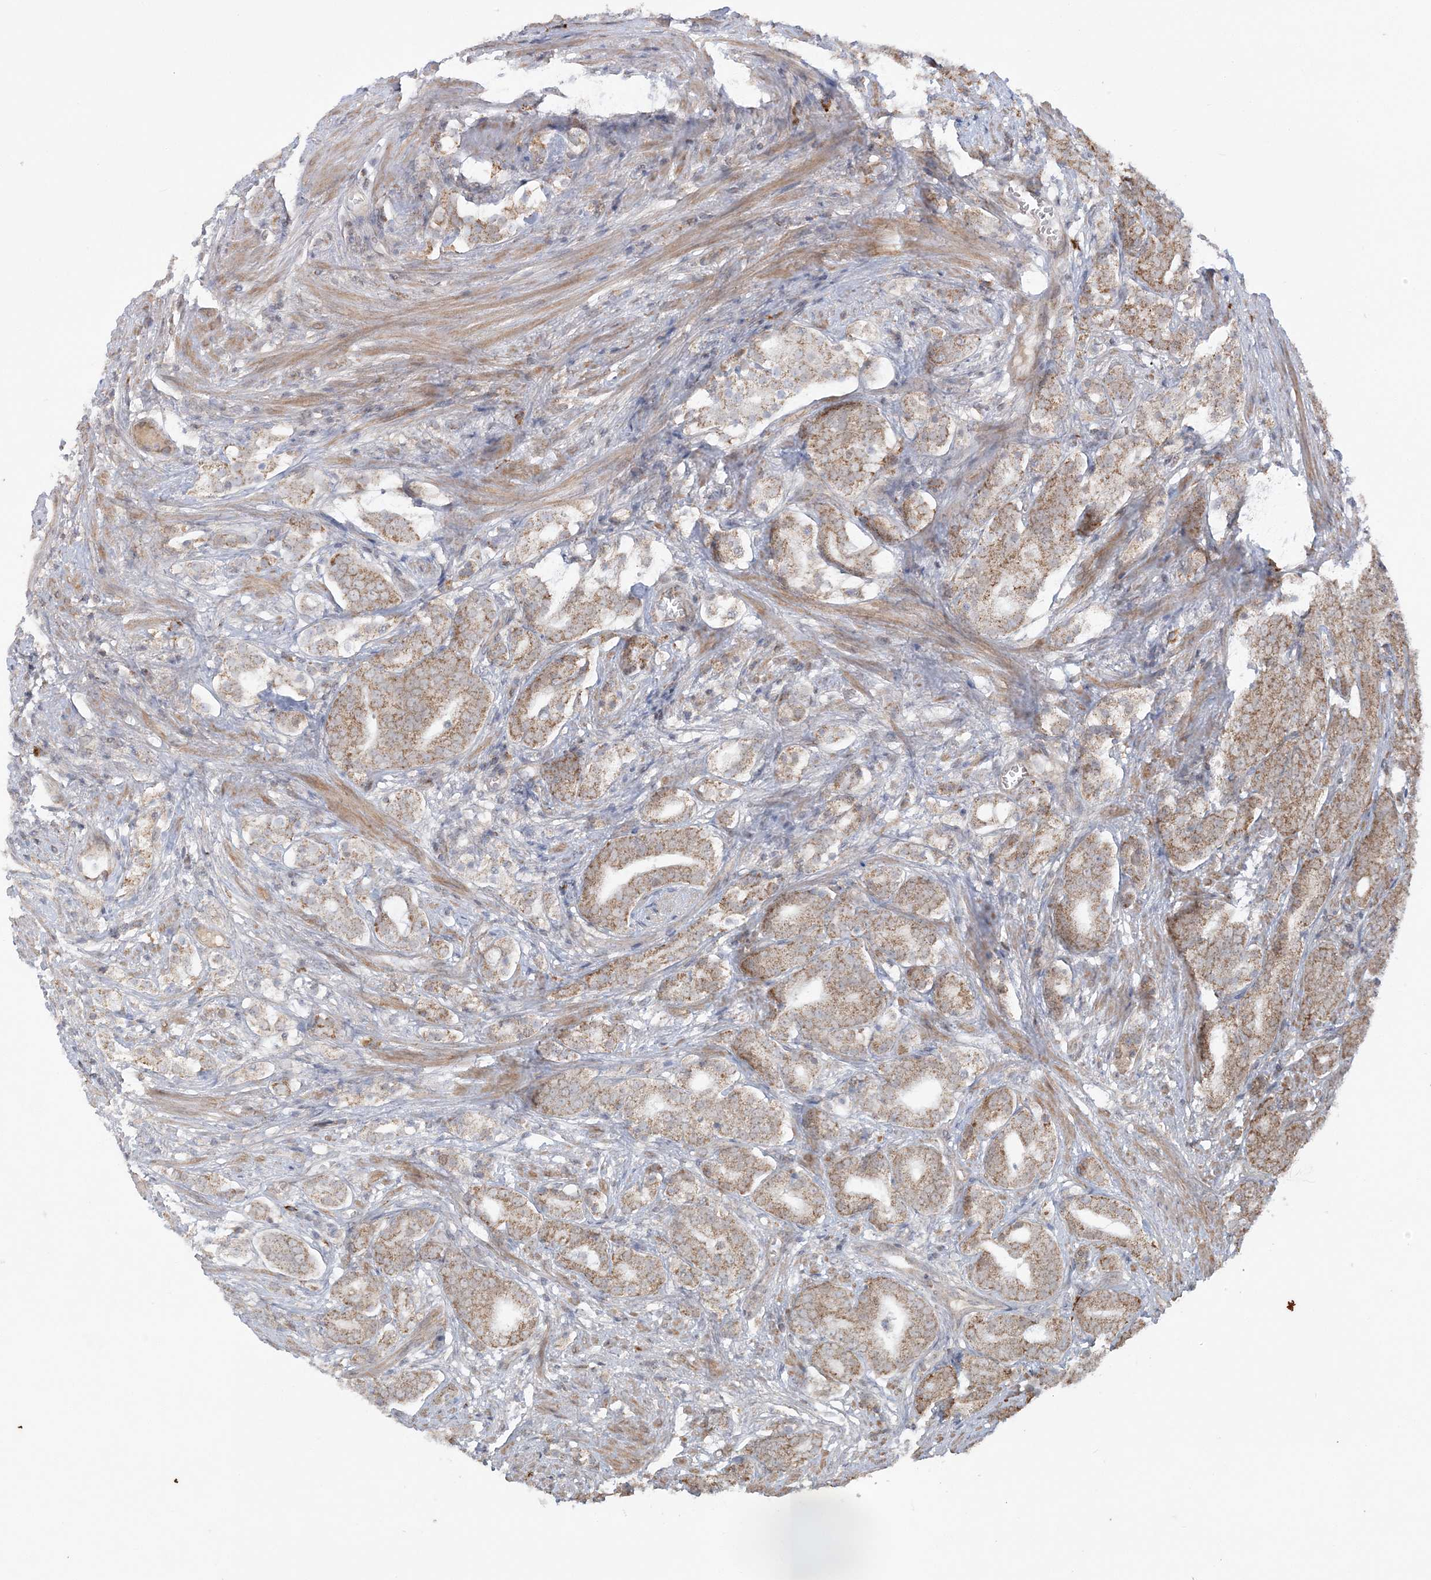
{"staining": {"intensity": "weak", "quantity": ">75%", "location": "cytoplasmic/membranous"}, "tissue": "prostate cancer", "cell_type": "Tumor cells", "image_type": "cancer", "snomed": [{"axis": "morphology", "description": "Adenocarcinoma, High grade"}, {"axis": "topography", "description": "Prostate"}], "caption": "Immunohistochemistry (IHC) of adenocarcinoma (high-grade) (prostate) reveals low levels of weak cytoplasmic/membranous staining in approximately >75% of tumor cells.", "gene": "SCLT1", "patient": {"sex": "male", "age": 57}}